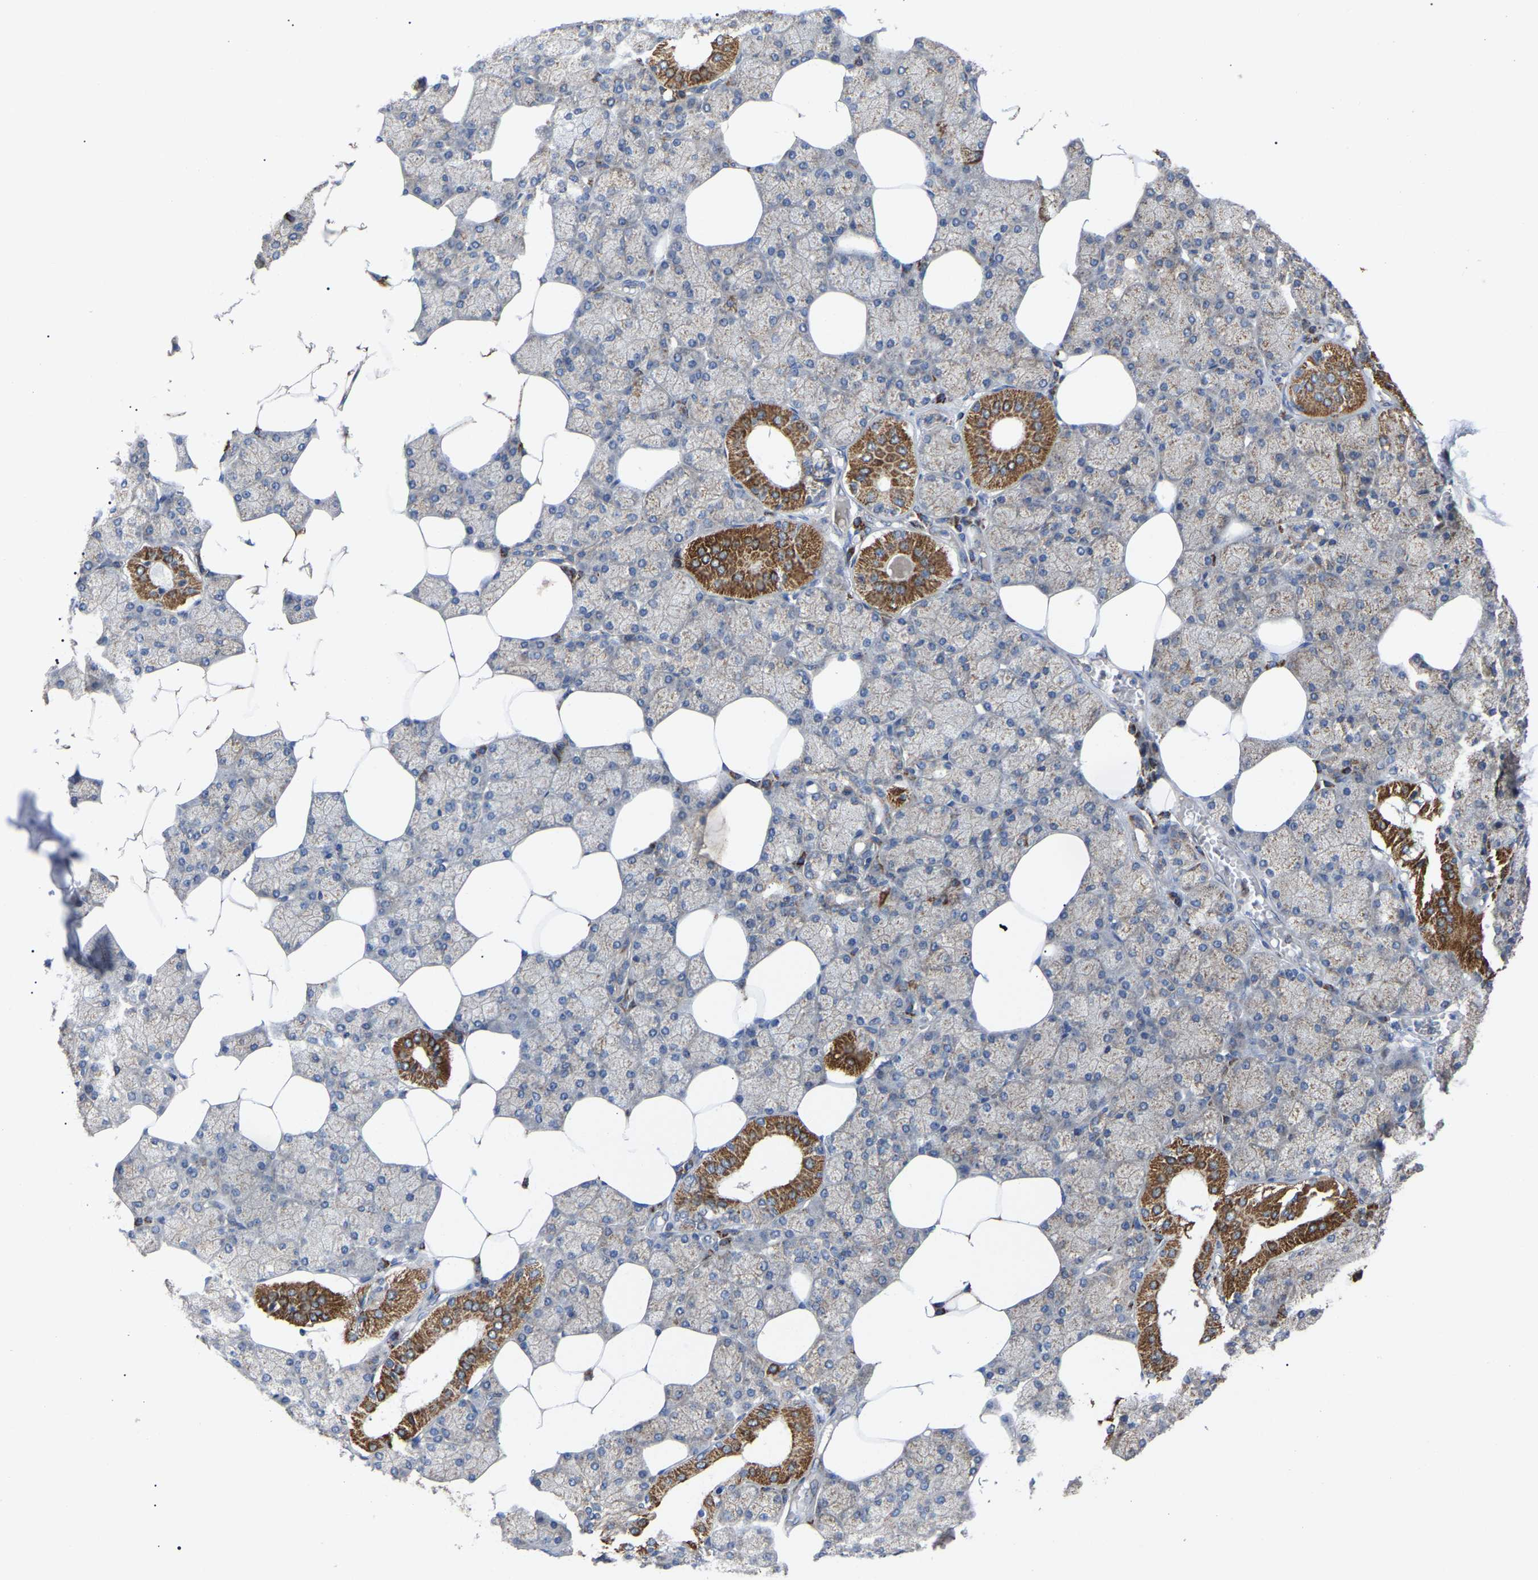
{"staining": {"intensity": "strong", "quantity": "<25%", "location": "cytoplasmic/membranous"}, "tissue": "salivary gland", "cell_type": "Glandular cells", "image_type": "normal", "snomed": [{"axis": "morphology", "description": "Normal tissue, NOS"}, {"axis": "topography", "description": "Salivary gland"}], "caption": "High-magnification brightfield microscopy of benign salivary gland stained with DAB (3,3'-diaminobenzidine) (brown) and counterstained with hematoxylin (blue). glandular cells exhibit strong cytoplasmic/membranous expression is seen in approximately<25% of cells.", "gene": "GCC1", "patient": {"sex": "male", "age": 62}}